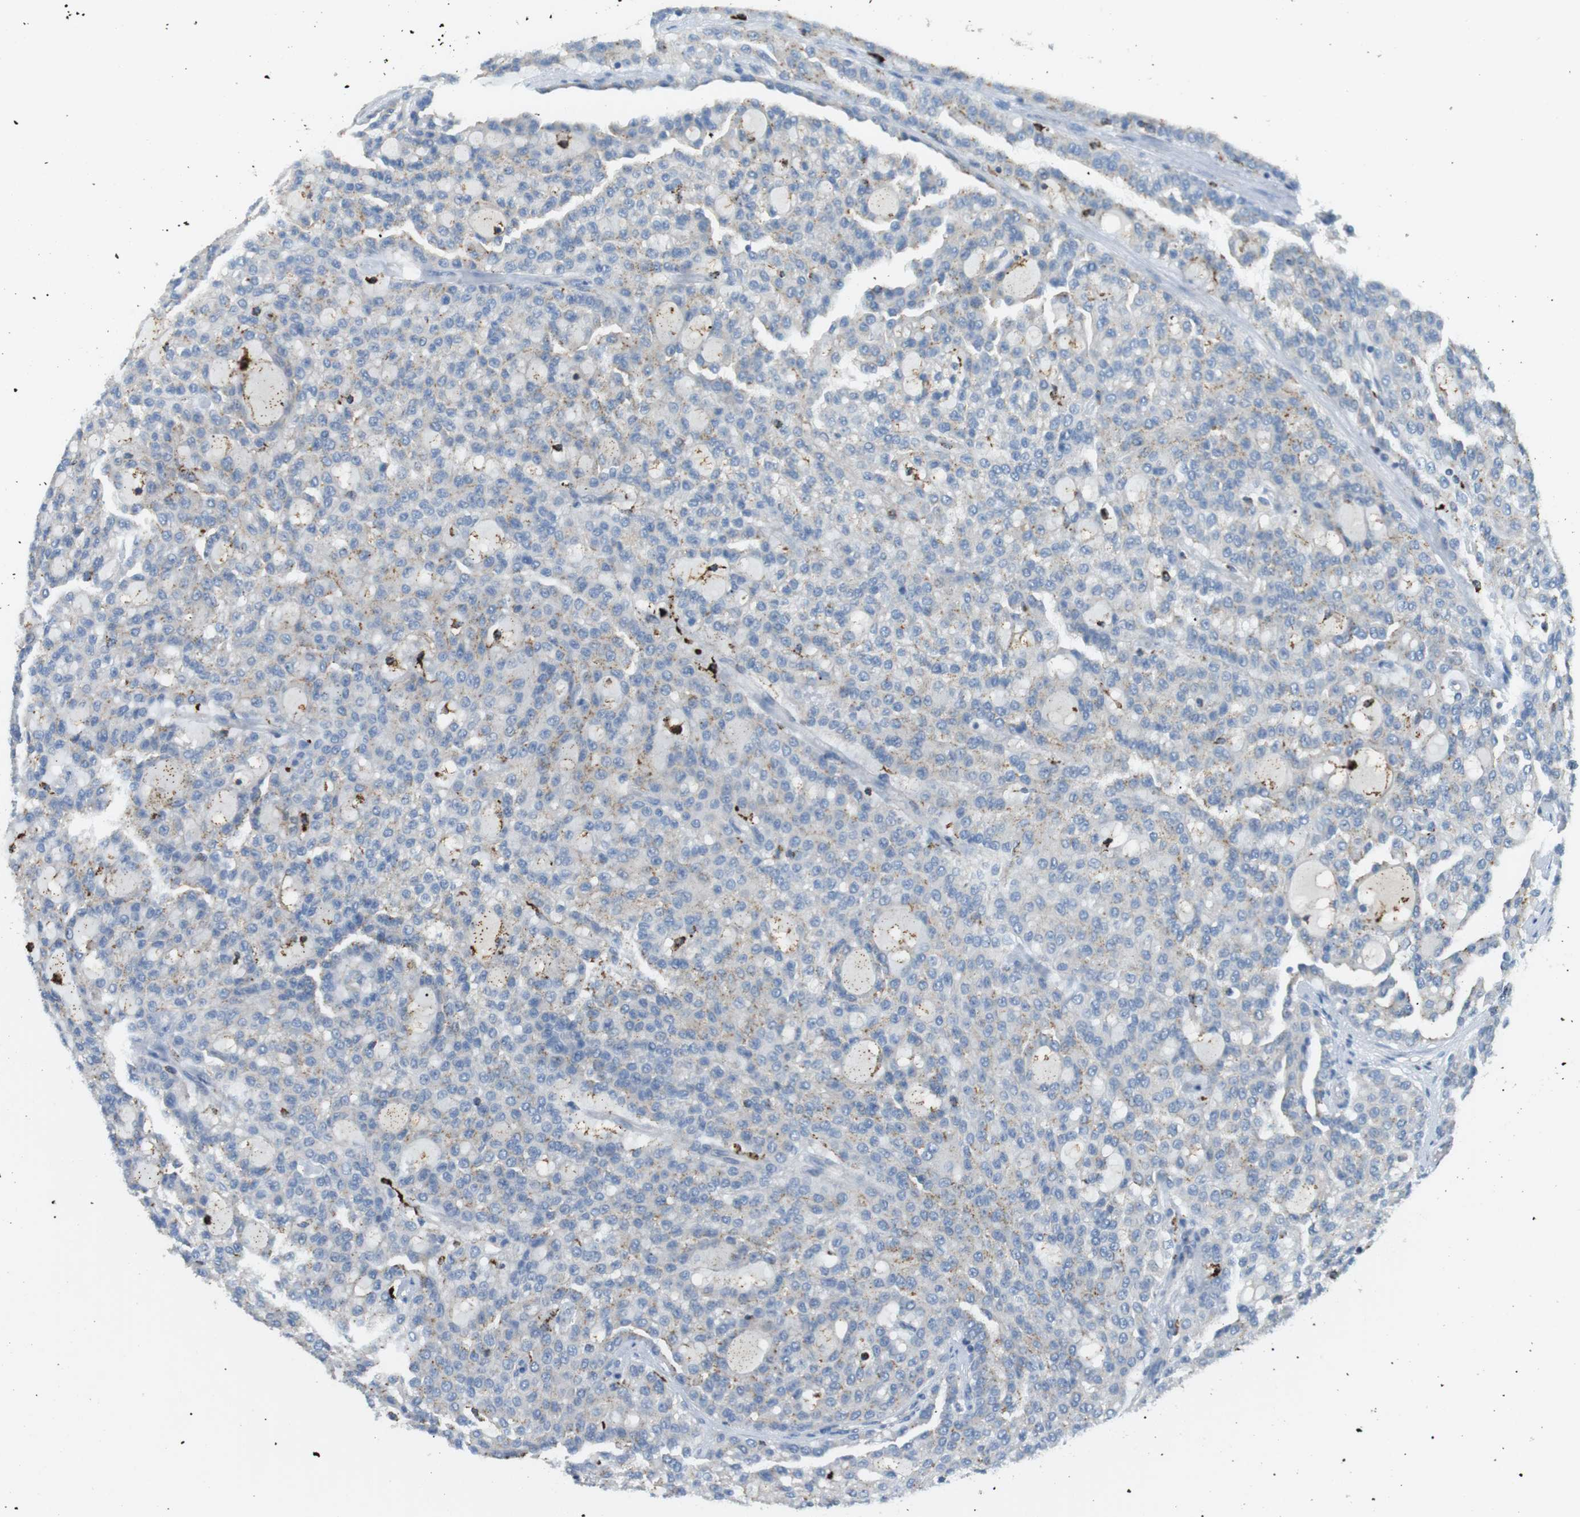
{"staining": {"intensity": "weak", "quantity": "25%-75%", "location": "cytoplasmic/membranous"}, "tissue": "renal cancer", "cell_type": "Tumor cells", "image_type": "cancer", "snomed": [{"axis": "morphology", "description": "Adenocarcinoma, NOS"}, {"axis": "topography", "description": "Kidney"}], "caption": "Weak cytoplasmic/membranous protein positivity is seen in approximately 25%-75% of tumor cells in renal cancer (adenocarcinoma).", "gene": "B4GALNT2", "patient": {"sex": "male", "age": 63}}